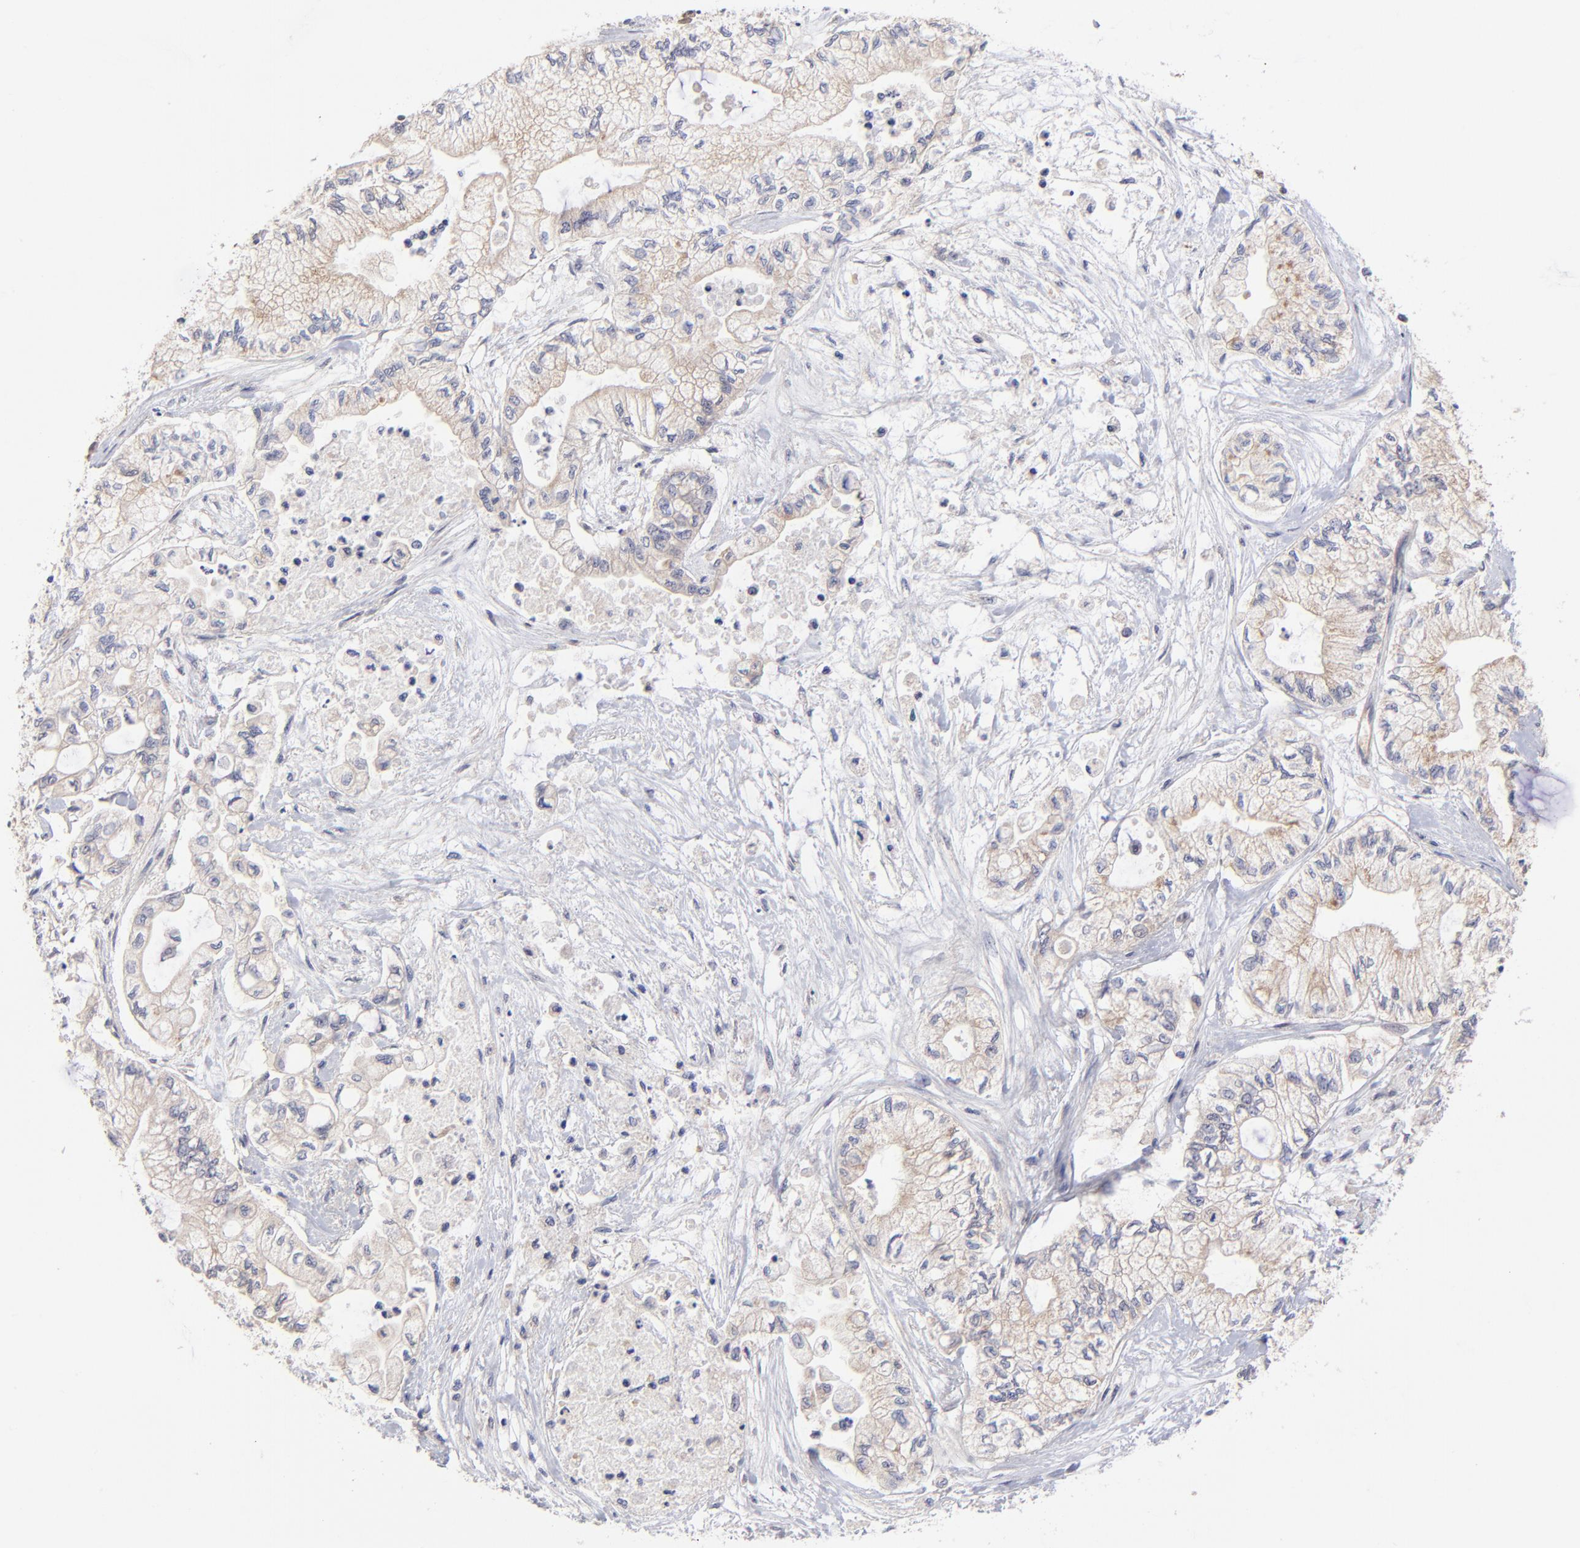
{"staining": {"intensity": "weak", "quantity": "25%-75%", "location": "cytoplasmic/membranous"}, "tissue": "pancreatic cancer", "cell_type": "Tumor cells", "image_type": "cancer", "snomed": [{"axis": "morphology", "description": "Adenocarcinoma, NOS"}, {"axis": "topography", "description": "Pancreas"}], "caption": "Immunohistochemical staining of pancreatic cancer shows low levels of weak cytoplasmic/membranous protein staining in about 25%-75% of tumor cells.", "gene": "UBE2H", "patient": {"sex": "male", "age": 79}}